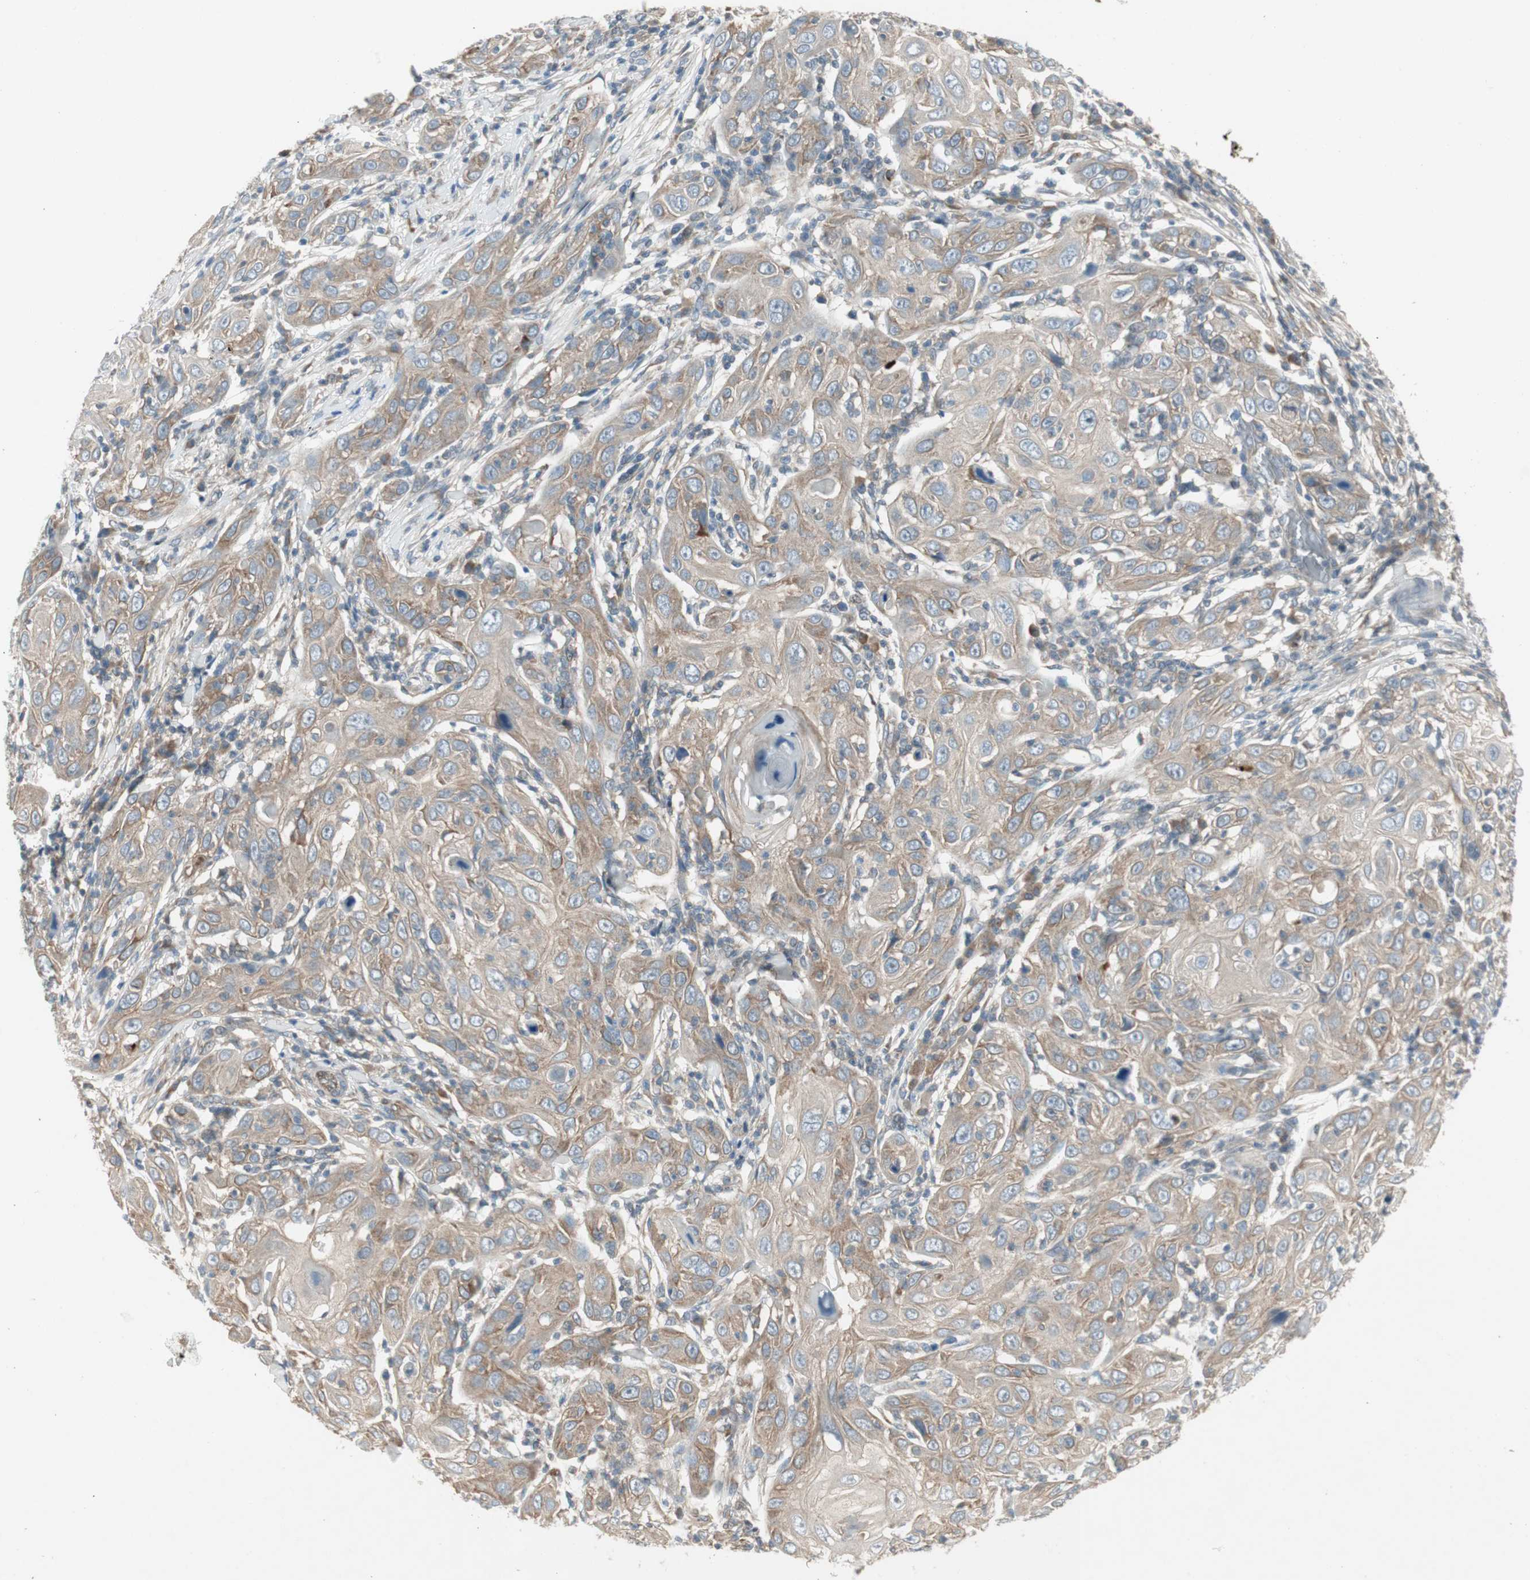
{"staining": {"intensity": "weak", "quantity": ">75%", "location": "cytoplasmic/membranous"}, "tissue": "skin cancer", "cell_type": "Tumor cells", "image_type": "cancer", "snomed": [{"axis": "morphology", "description": "Squamous cell carcinoma, NOS"}, {"axis": "topography", "description": "Skin"}], "caption": "The image exhibits staining of skin squamous cell carcinoma, revealing weak cytoplasmic/membranous protein positivity (brown color) within tumor cells. Immunohistochemistry stains the protein of interest in brown and the nuclei are stained blue.", "gene": "PANK2", "patient": {"sex": "female", "age": 88}}